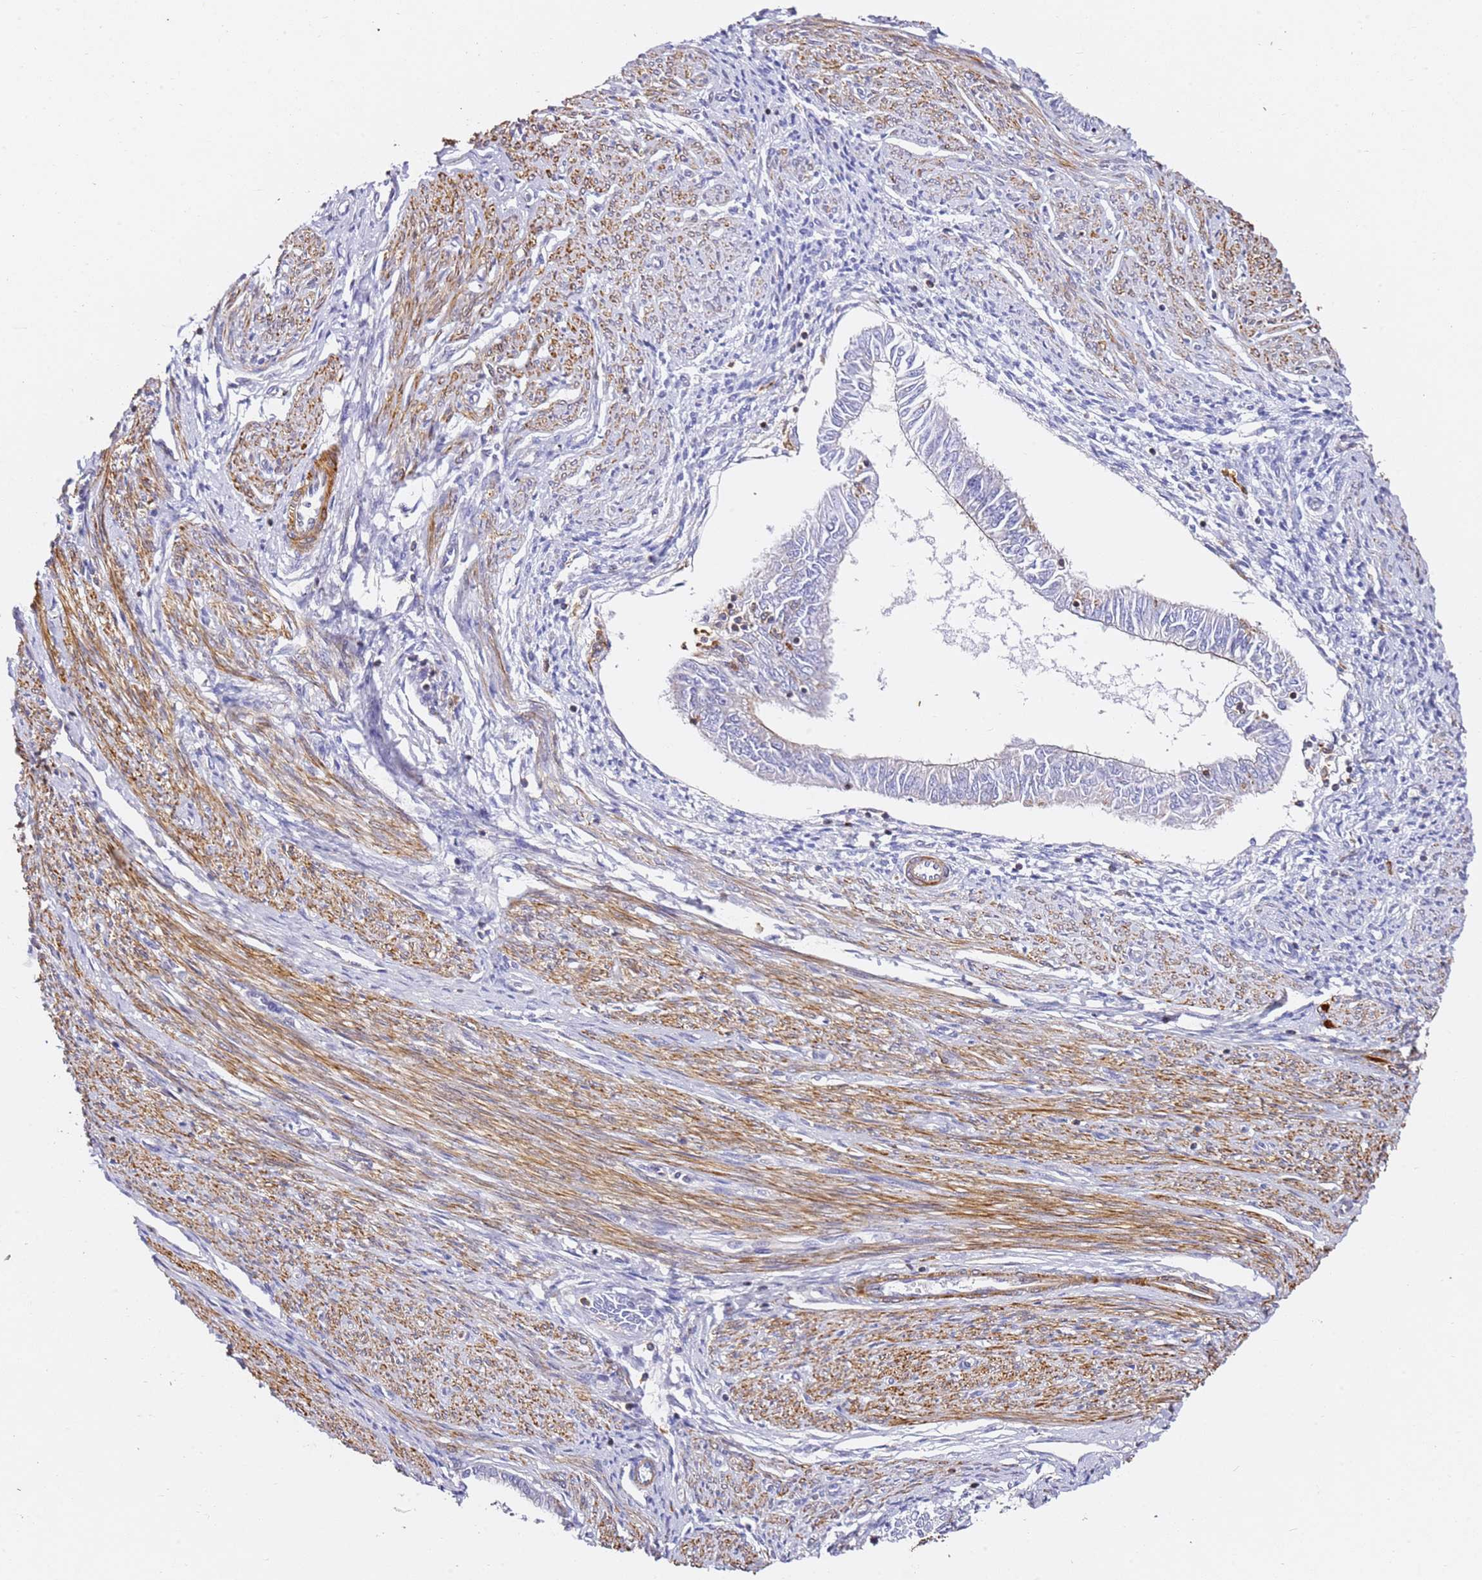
{"staining": {"intensity": "negative", "quantity": "none", "location": "none"}, "tissue": "endometrial cancer", "cell_type": "Tumor cells", "image_type": "cancer", "snomed": [{"axis": "morphology", "description": "Adenocarcinoma, NOS"}, {"axis": "topography", "description": "Endometrium"}], "caption": "This is an immunohistochemistry (IHC) micrograph of endometrial cancer. There is no expression in tumor cells.", "gene": "ZNF671", "patient": {"sex": "female", "age": 58}}